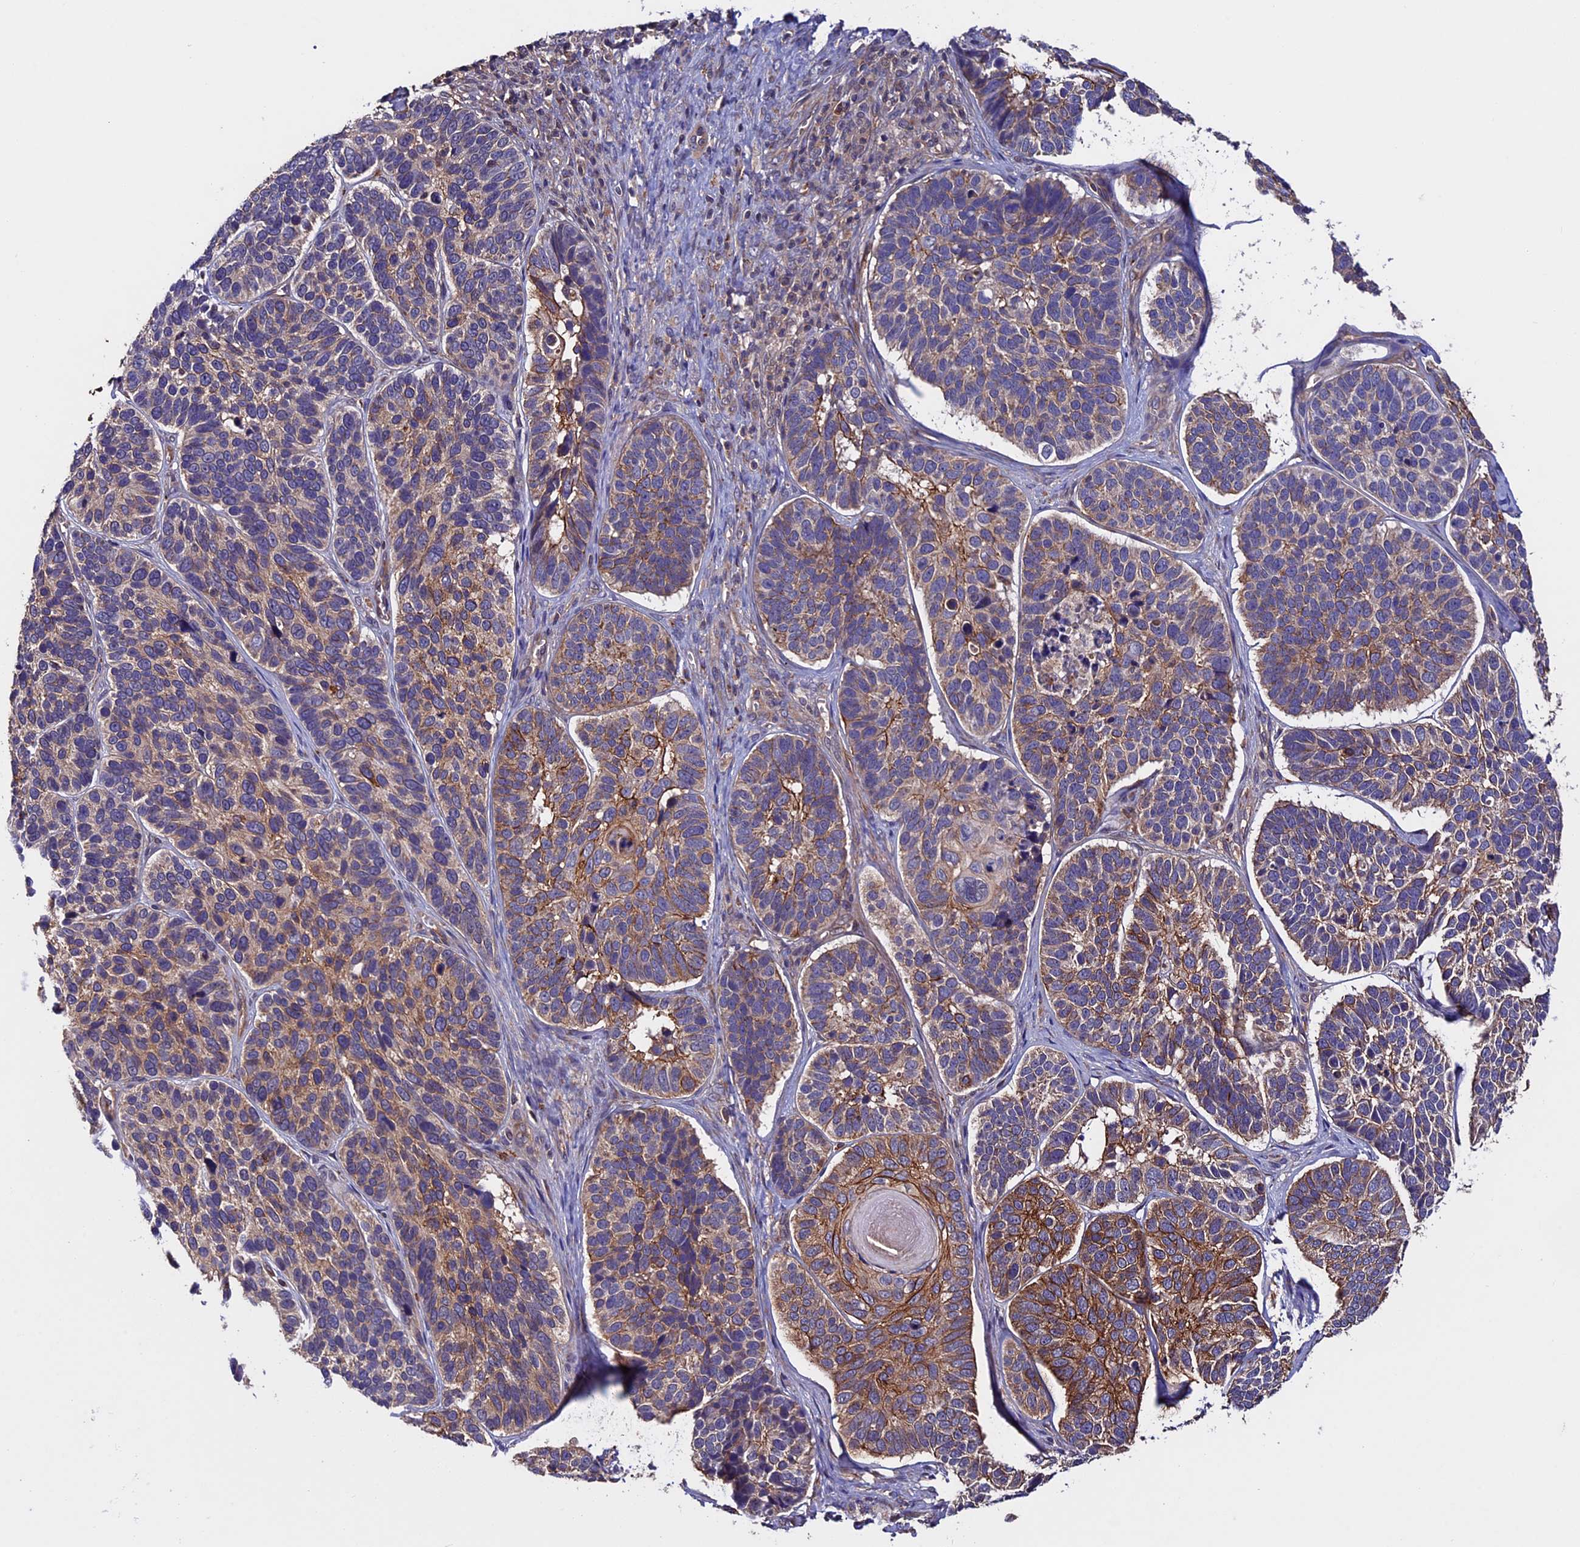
{"staining": {"intensity": "moderate", "quantity": "25%-75%", "location": "cytoplasmic/membranous"}, "tissue": "skin cancer", "cell_type": "Tumor cells", "image_type": "cancer", "snomed": [{"axis": "morphology", "description": "Basal cell carcinoma"}, {"axis": "topography", "description": "Skin"}], "caption": "Basal cell carcinoma (skin) tissue shows moderate cytoplasmic/membranous expression in approximately 25%-75% of tumor cells", "gene": "SLC9A5", "patient": {"sex": "male", "age": 62}}